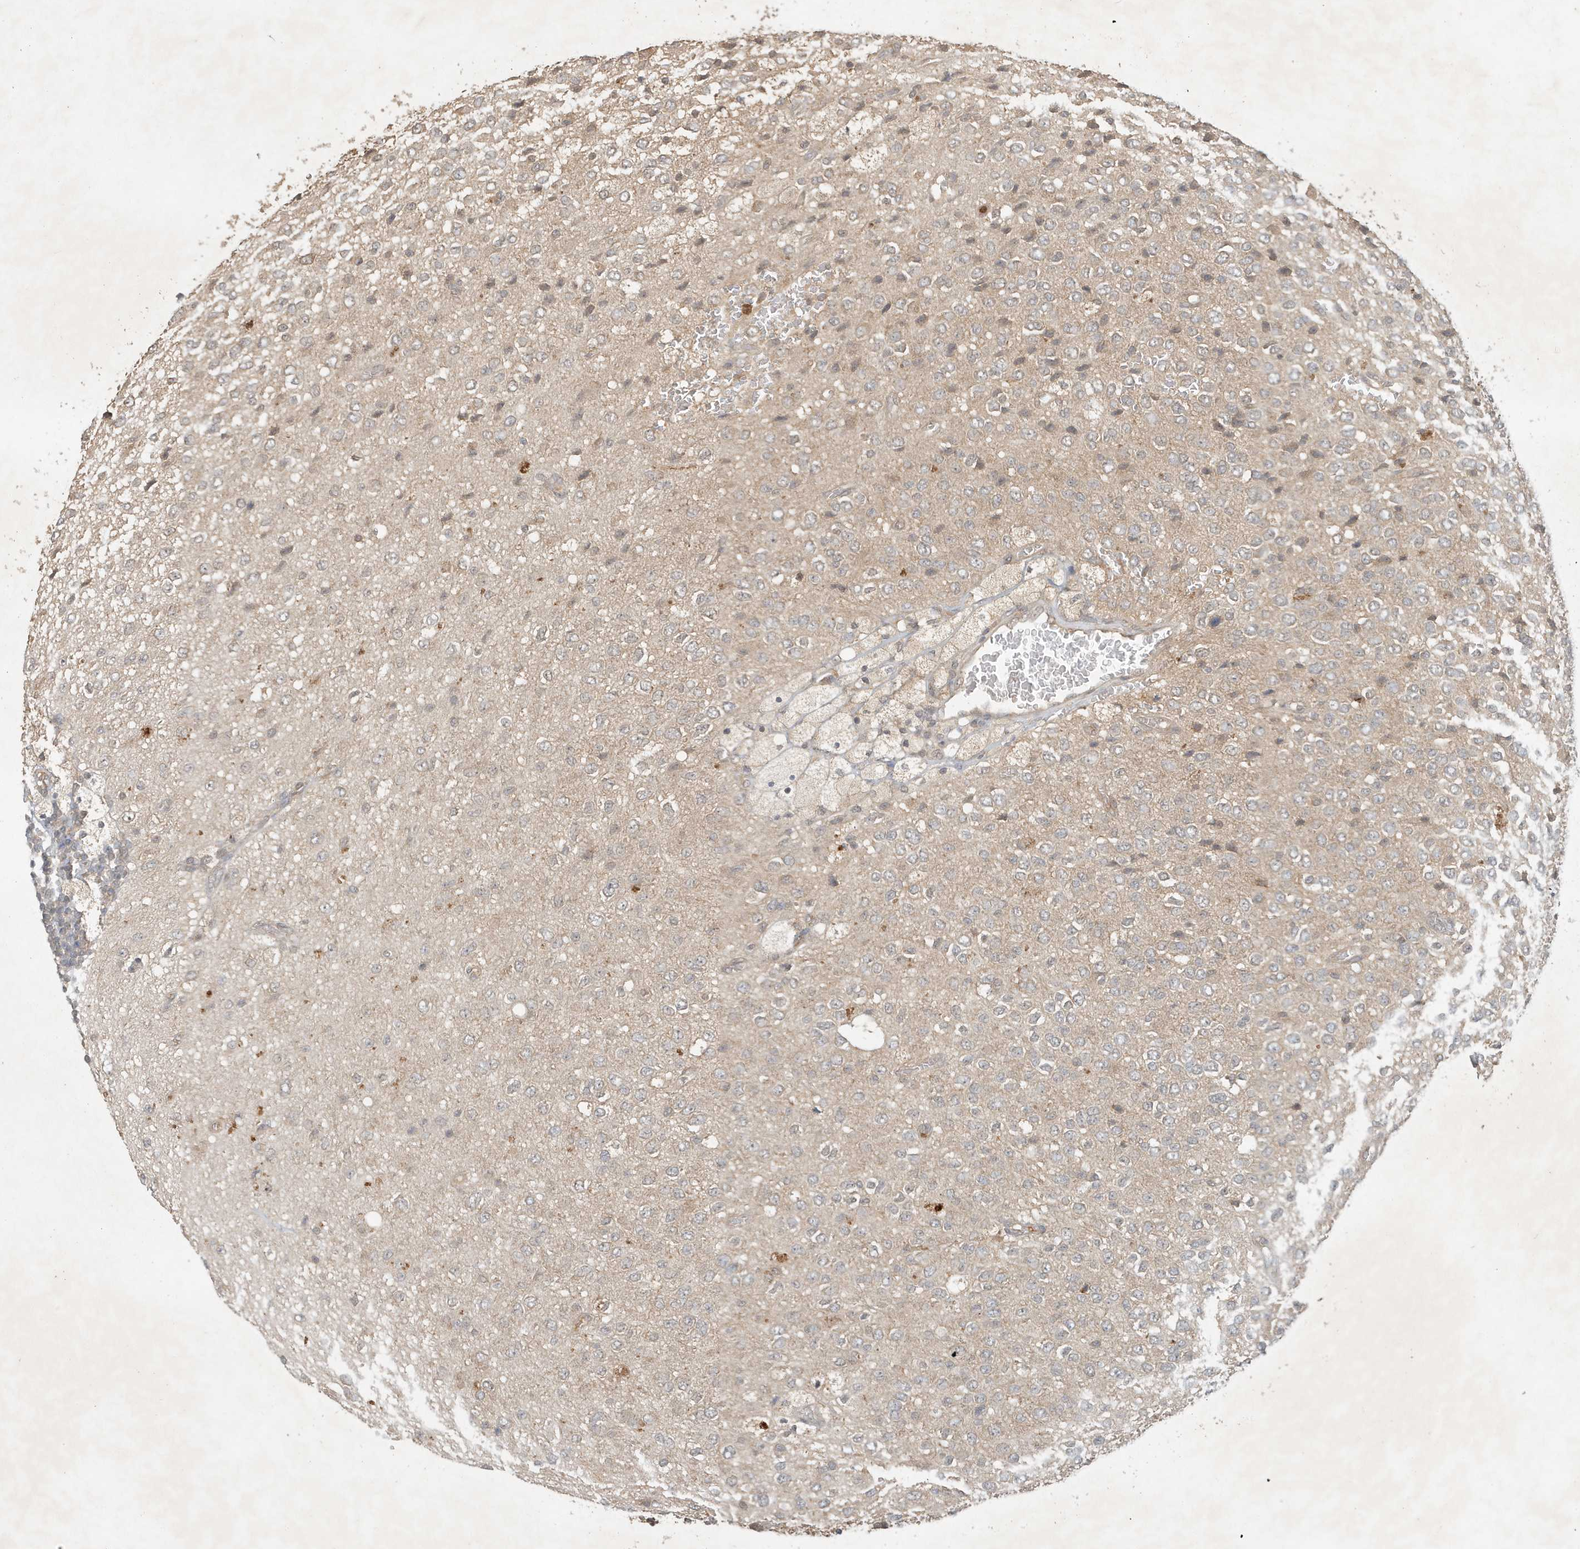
{"staining": {"intensity": "weak", "quantity": "25%-75%", "location": "cytoplasmic/membranous"}, "tissue": "glioma", "cell_type": "Tumor cells", "image_type": "cancer", "snomed": [{"axis": "morphology", "description": "Glioma, malignant, High grade"}, {"axis": "topography", "description": "pancreas cauda"}], "caption": "Immunohistochemical staining of glioma displays low levels of weak cytoplasmic/membranous protein expression in about 25%-75% of tumor cells. (IHC, brightfield microscopy, high magnification).", "gene": "ABCB9", "patient": {"sex": "male", "age": 60}}